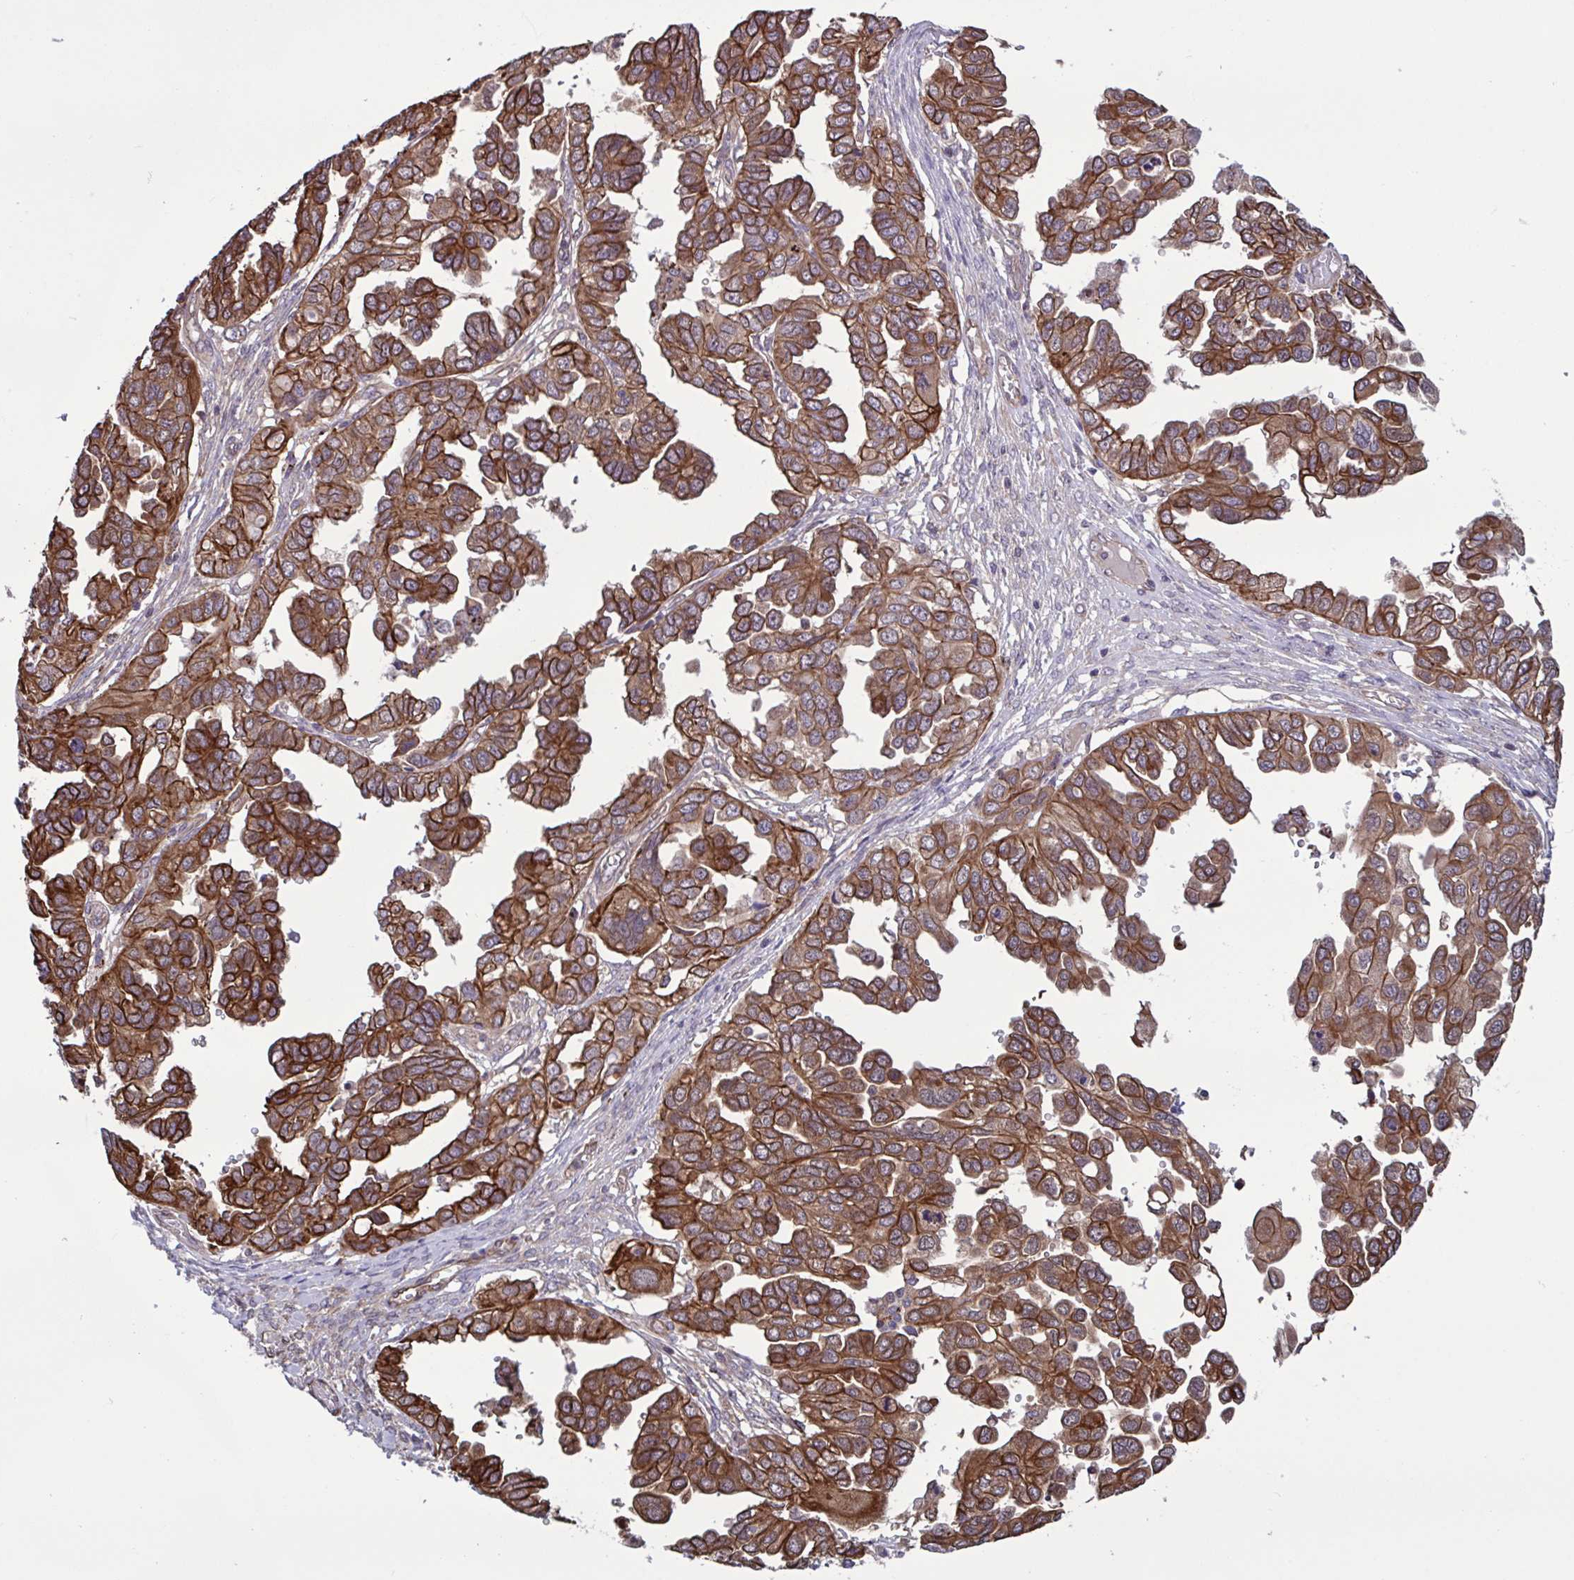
{"staining": {"intensity": "strong", "quantity": ">75%", "location": "cytoplasmic/membranous"}, "tissue": "ovarian cancer", "cell_type": "Tumor cells", "image_type": "cancer", "snomed": [{"axis": "morphology", "description": "Cystadenocarcinoma, serous, NOS"}, {"axis": "topography", "description": "Ovary"}], "caption": "IHC micrograph of neoplastic tissue: serous cystadenocarcinoma (ovarian) stained using immunohistochemistry reveals high levels of strong protein expression localized specifically in the cytoplasmic/membranous of tumor cells, appearing as a cytoplasmic/membranous brown color.", "gene": "GLTP", "patient": {"sex": "female", "age": 53}}